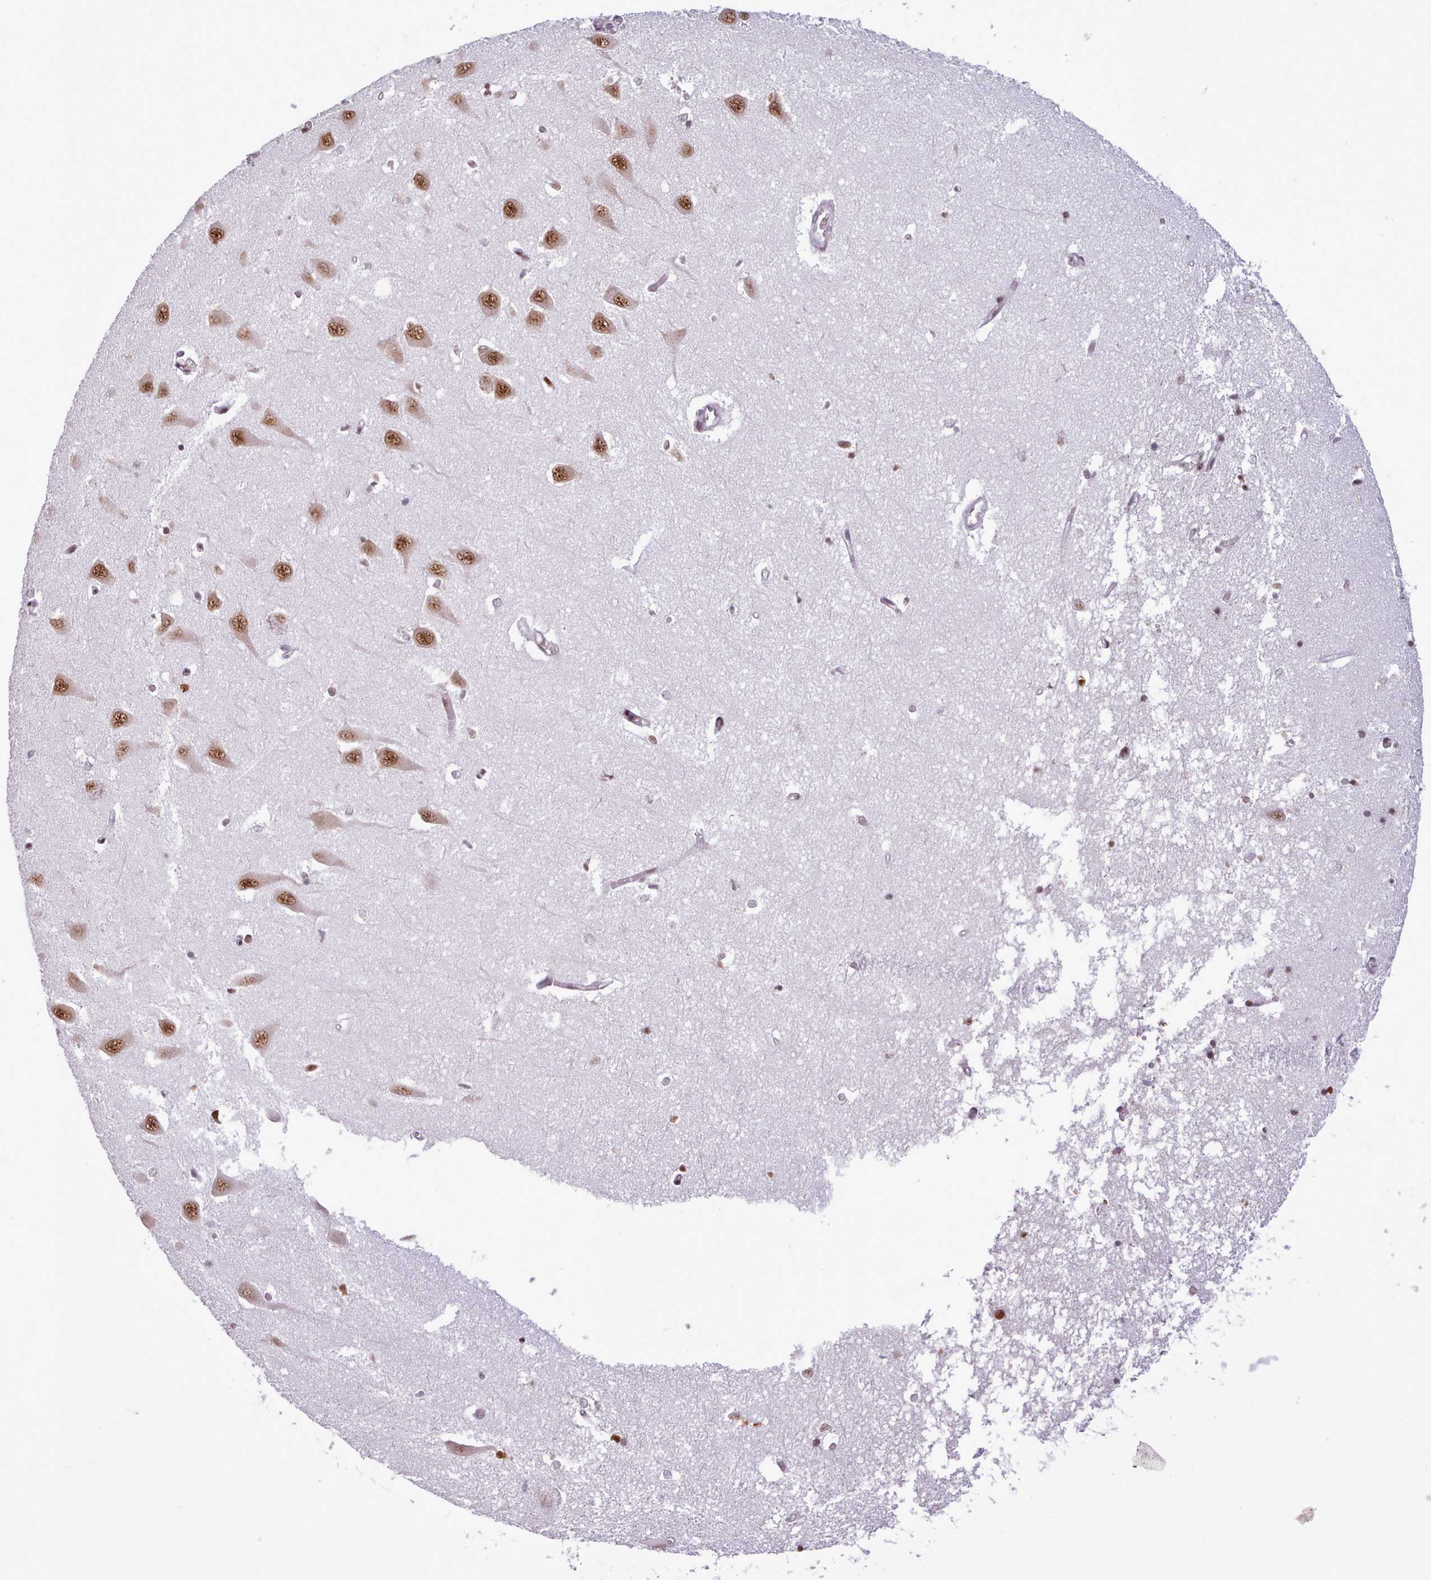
{"staining": {"intensity": "moderate", "quantity": "25%-75%", "location": "nuclear"}, "tissue": "hippocampus", "cell_type": "Glial cells", "image_type": "normal", "snomed": [{"axis": "morphology", "description": "Normal tissue, NOS"}, {"axis": "topography", "description": "Hippocampus"}], "caption": "This image shows benign hippocampus stained with IHC to label a protein in brown. The nuclear of glial cells show moderate positivity for the protein. Nuclei are counter-stained blue.", "gene": "SRSF4", "patient": {"sex": "male", "age": 70}}